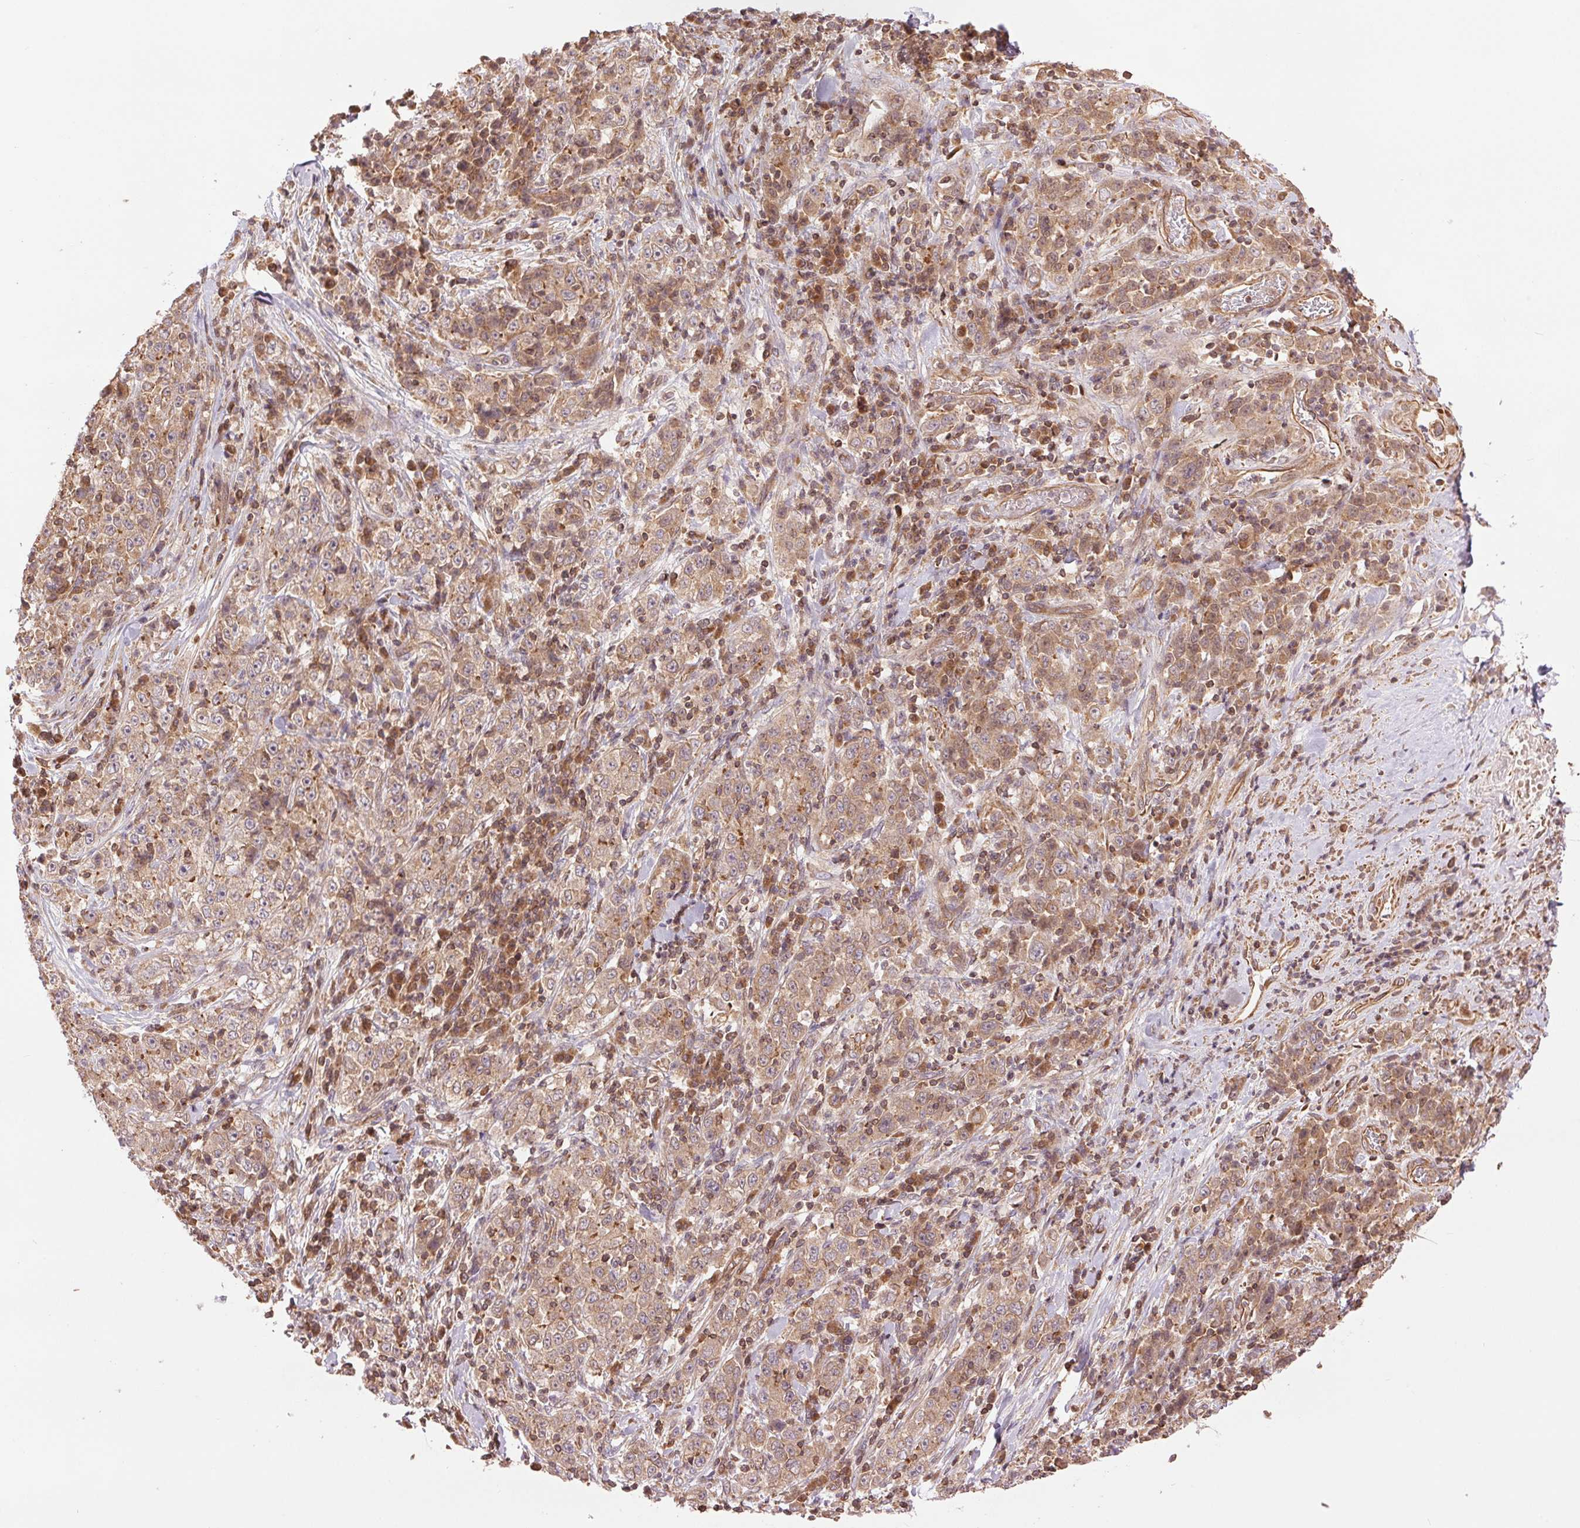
{"staining": {"intensity": "weak", "quantity": ">75%", "location": "cytoplasmic/membranous"}, "tissue": "stomach cancer", "cell_type": "Tumor cells", "image_type": "cancer", "snomed": [{"axis": "morphology", "description": "Normal tissue, NOS"}, {"axis": "morphology", "description": "Adenocarcinoma, NOS"}, {"axis": "topography", "description": "Stomach, upper"}, {"axis": "topography", "description": "Stomach"}], "caption": "The immunohistochemical stain labels weak cytoplasmic/membranous staining in tumor cells of stomach cancer (adenocarcinoma) tissue.", "gene": "STARD7", "patient": {"sex": "male", "age": 59}}